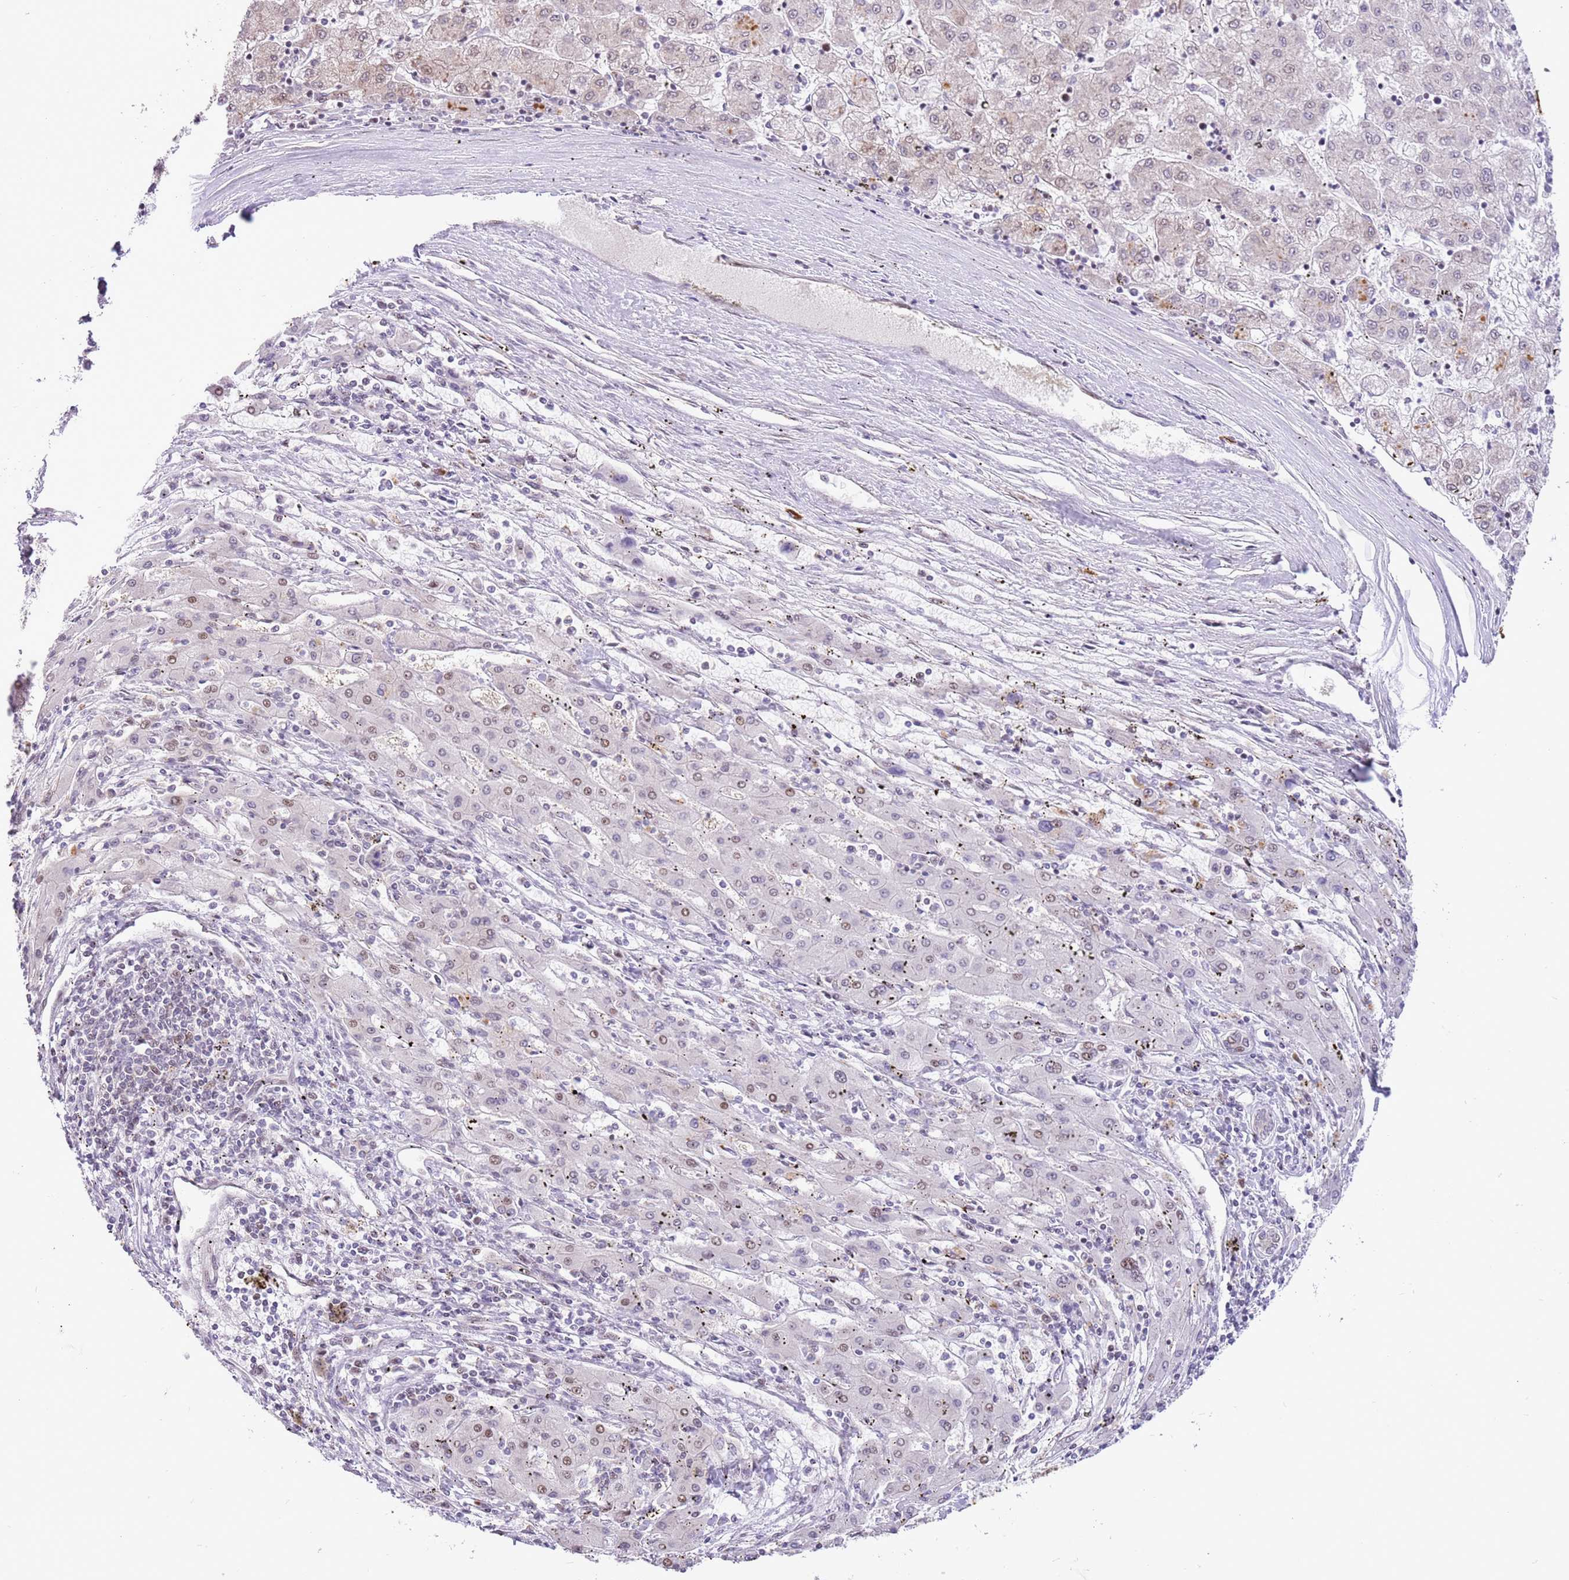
{"staining": {"intensity": "weak", "quantity": "<25%", "location": "nuclear"}, "tissue": "liver cancer", "cell_type": "Tumor cells", "image_type": "cancer", "snomed": [{"axis": "morphology", "description": "Carcinoma, Hepatocellular, NOS"}, {"axis": "topography", "description": "Liver"}], "caption": "Immunohistochemistry (IHC) image of hepatocellular carcinoma (liver) stained for a protein (brown), which displays no expression in tumor cells.", "gene": "RFK", "patient": {"sex": "male", "age": 72}}